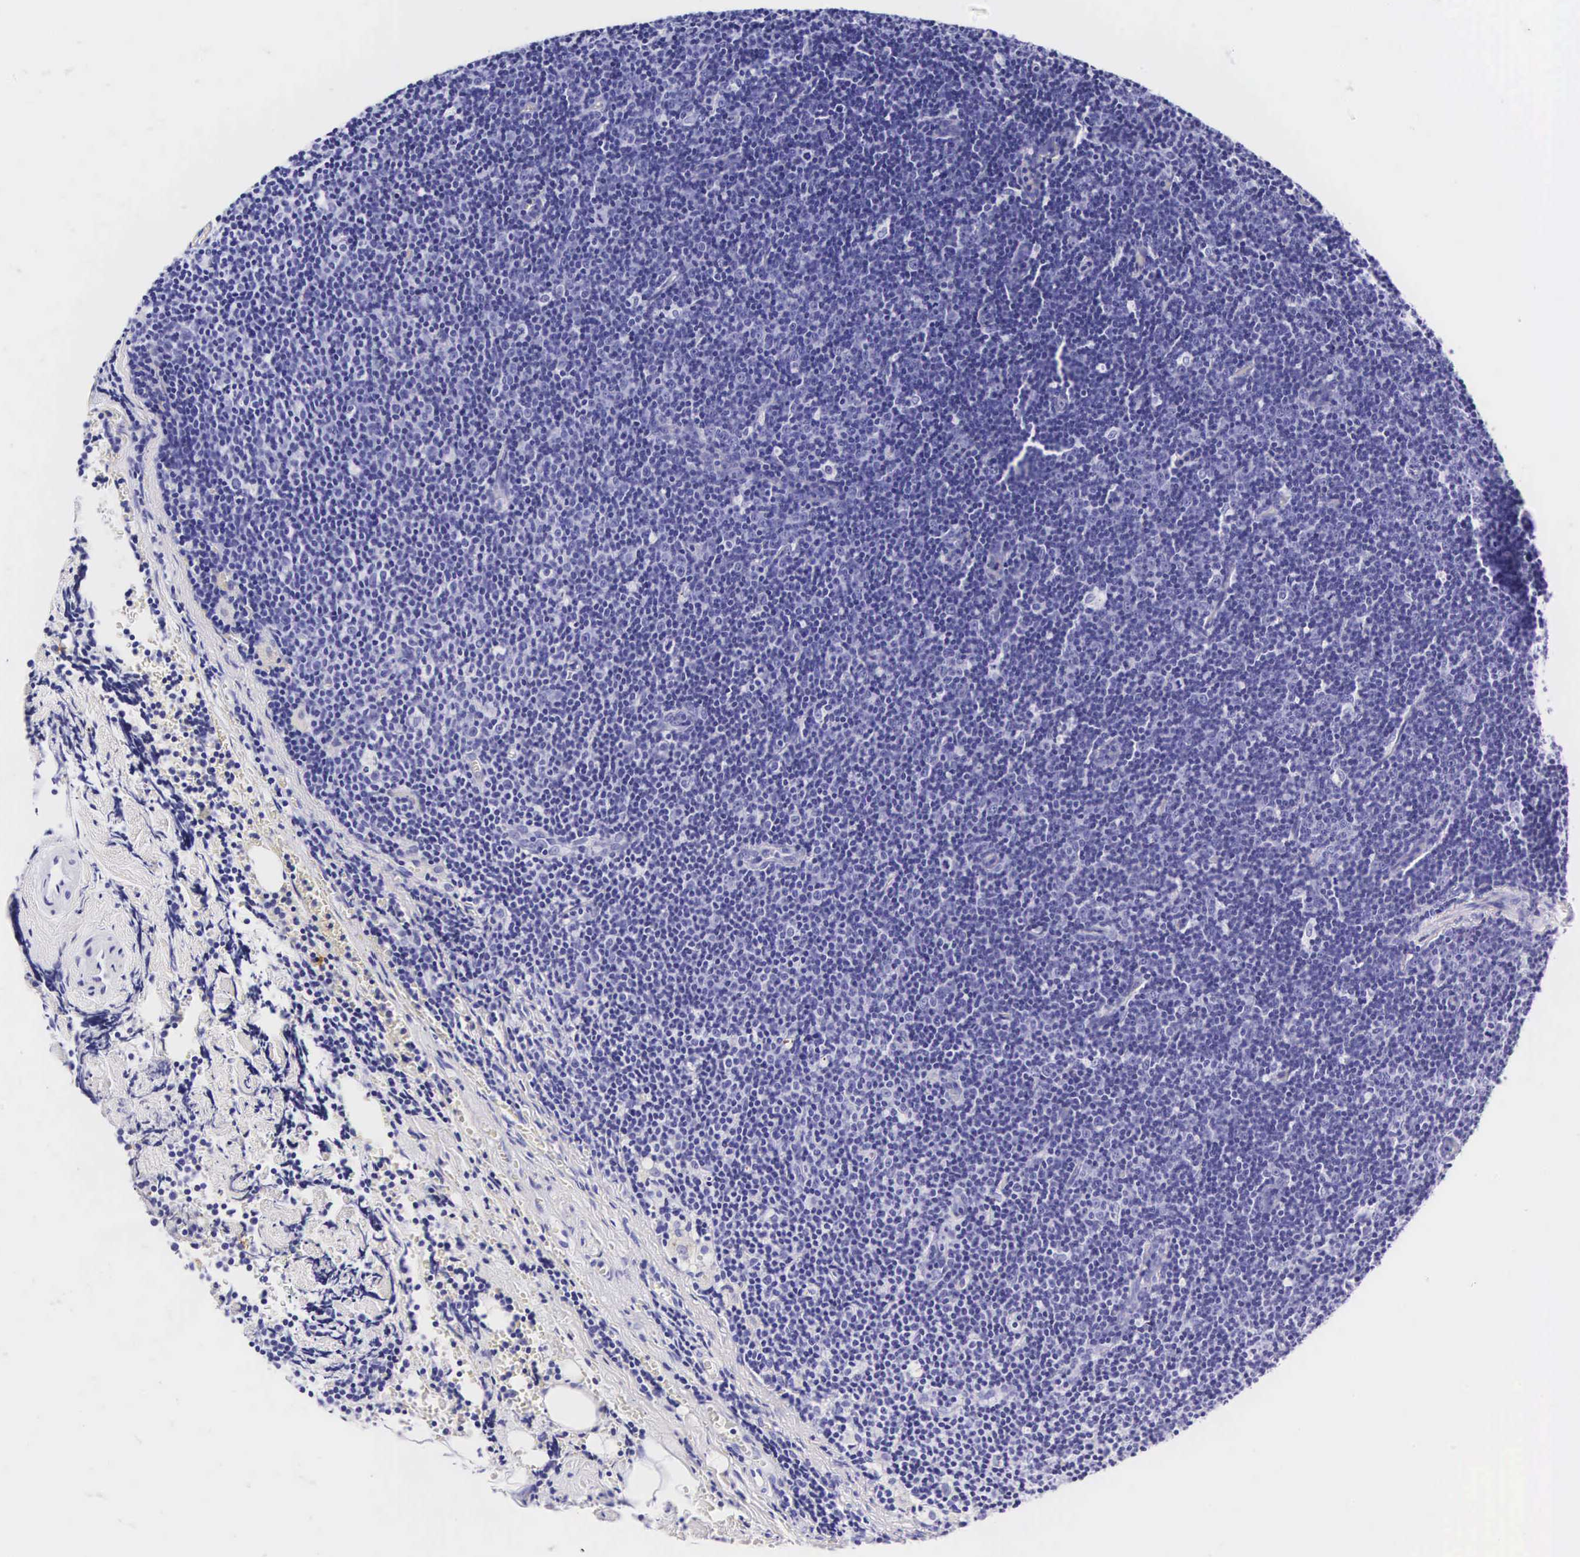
{"staining": {"intensity": "negative", "quantity": "none", "location": "none"}, "tissue": "lymphoma", "cell_type": "Tumor cells", "image_type": "cancer", "snomed": [{"axis": "morphology", "description": "Malignant lymphoma, non-Hodgkin's type, Low grade"}, {"axis": "topography", "description": "Lymph node"}], "caption": "A high-resolution image shows immunohistochemistry staining of lymphoma, which reveals no significant positivity in tumor cells.", "gene": "CD1A", "patient": {"sex": "male", "age": 57}}